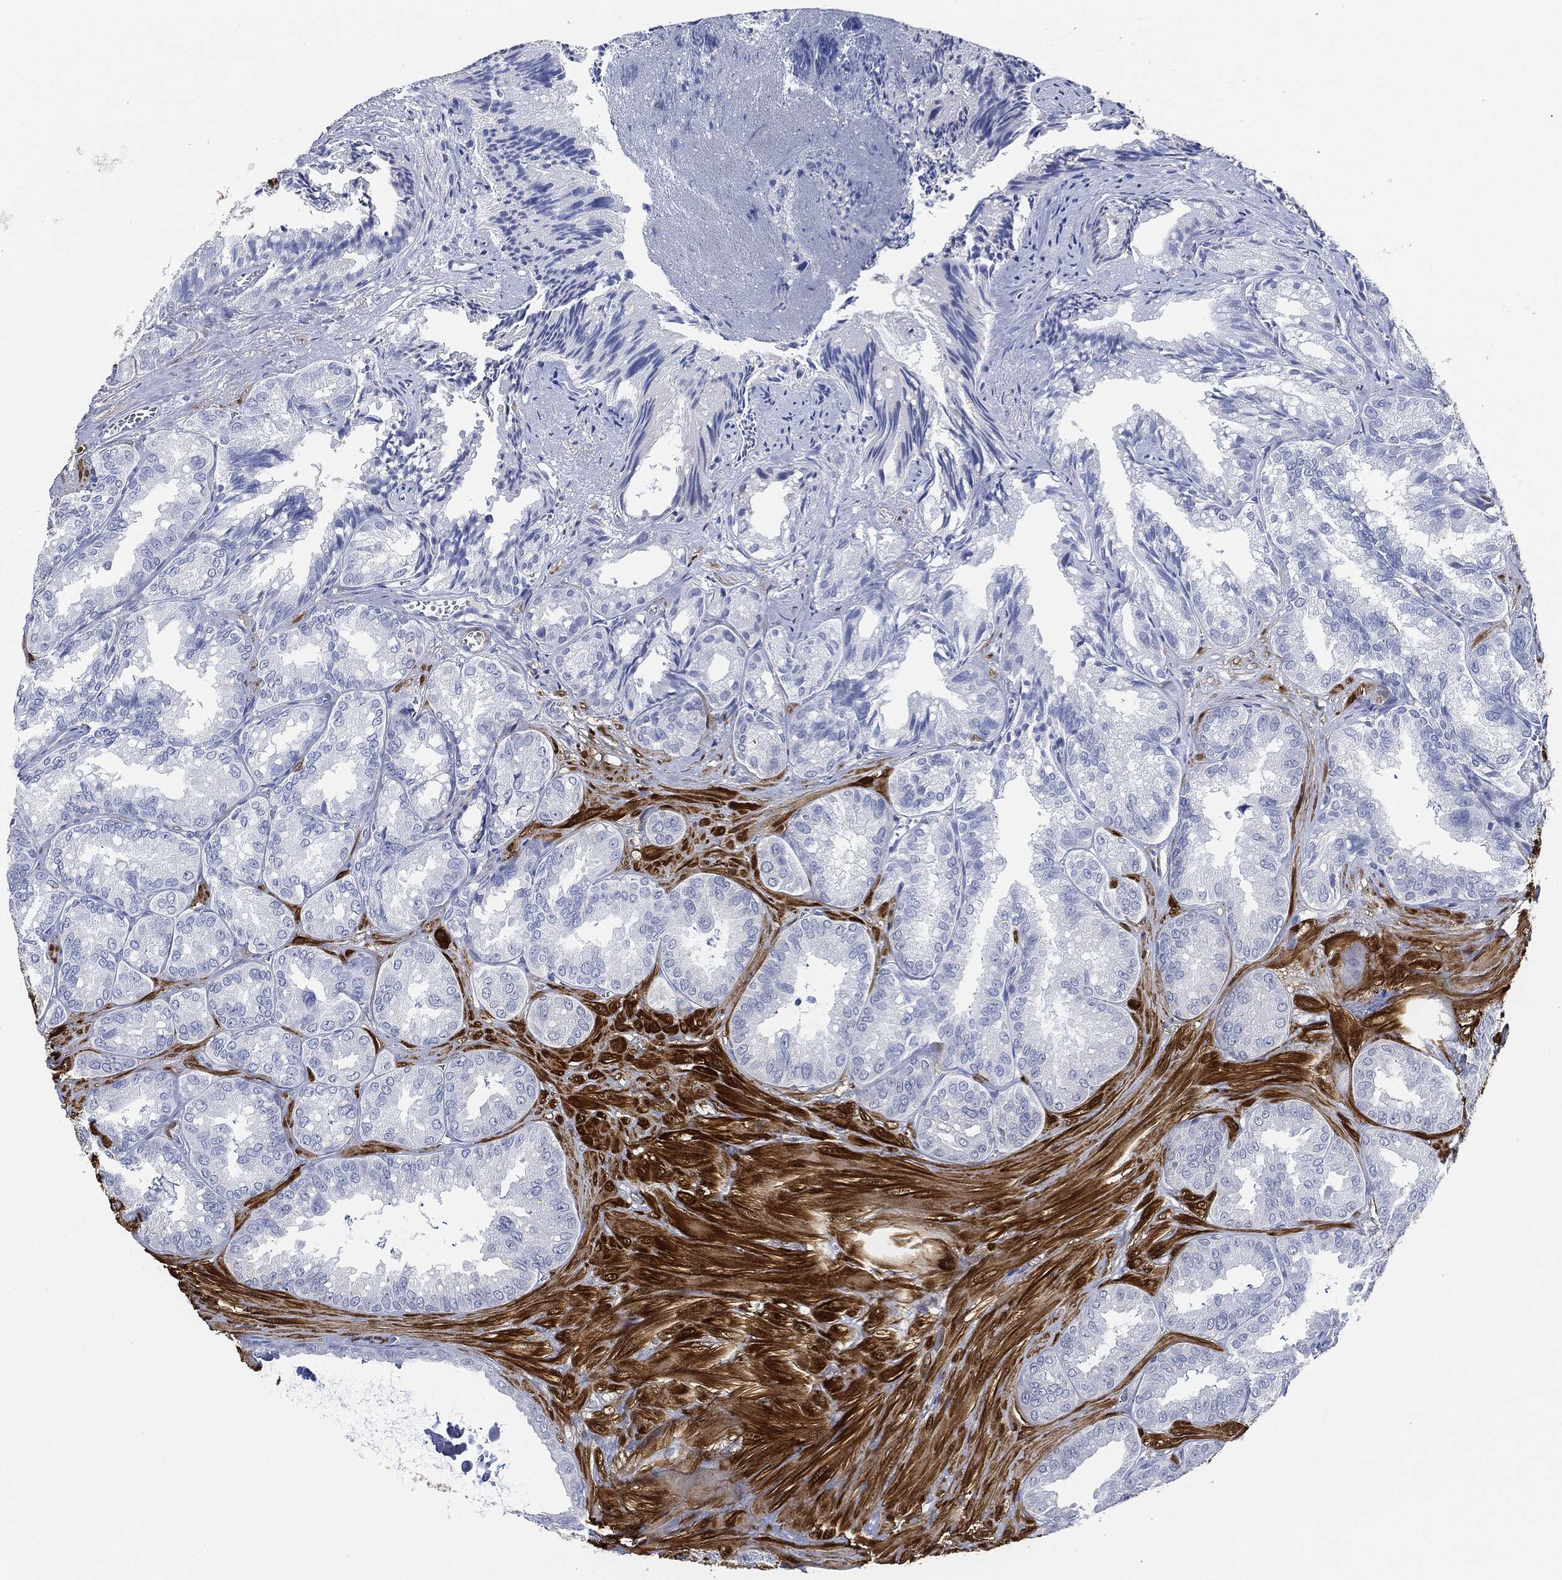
{"staining": {"intensity": "negative", "quantity": "none", "location": "none"}, "tissue": "epididymis", "cell_type": "Glandular cells", "image_type": "normal", "snomed": [{"axis": "morphology", "description": "Normal tissue, NOS"}, {"axis": "topography", "description": "Seminal veicle"}, {"axis": "topography", "description": "Epididymis"}], "caption": "The image displays no significant expression in glandular cells of epididymis. (Brightfield microscopy of DAB (3,3'-diaminobenzidine) immunohistochemistry at high magnification).", "gene": "TAGLN", "patient": {"sex": "male", "age": 63}}